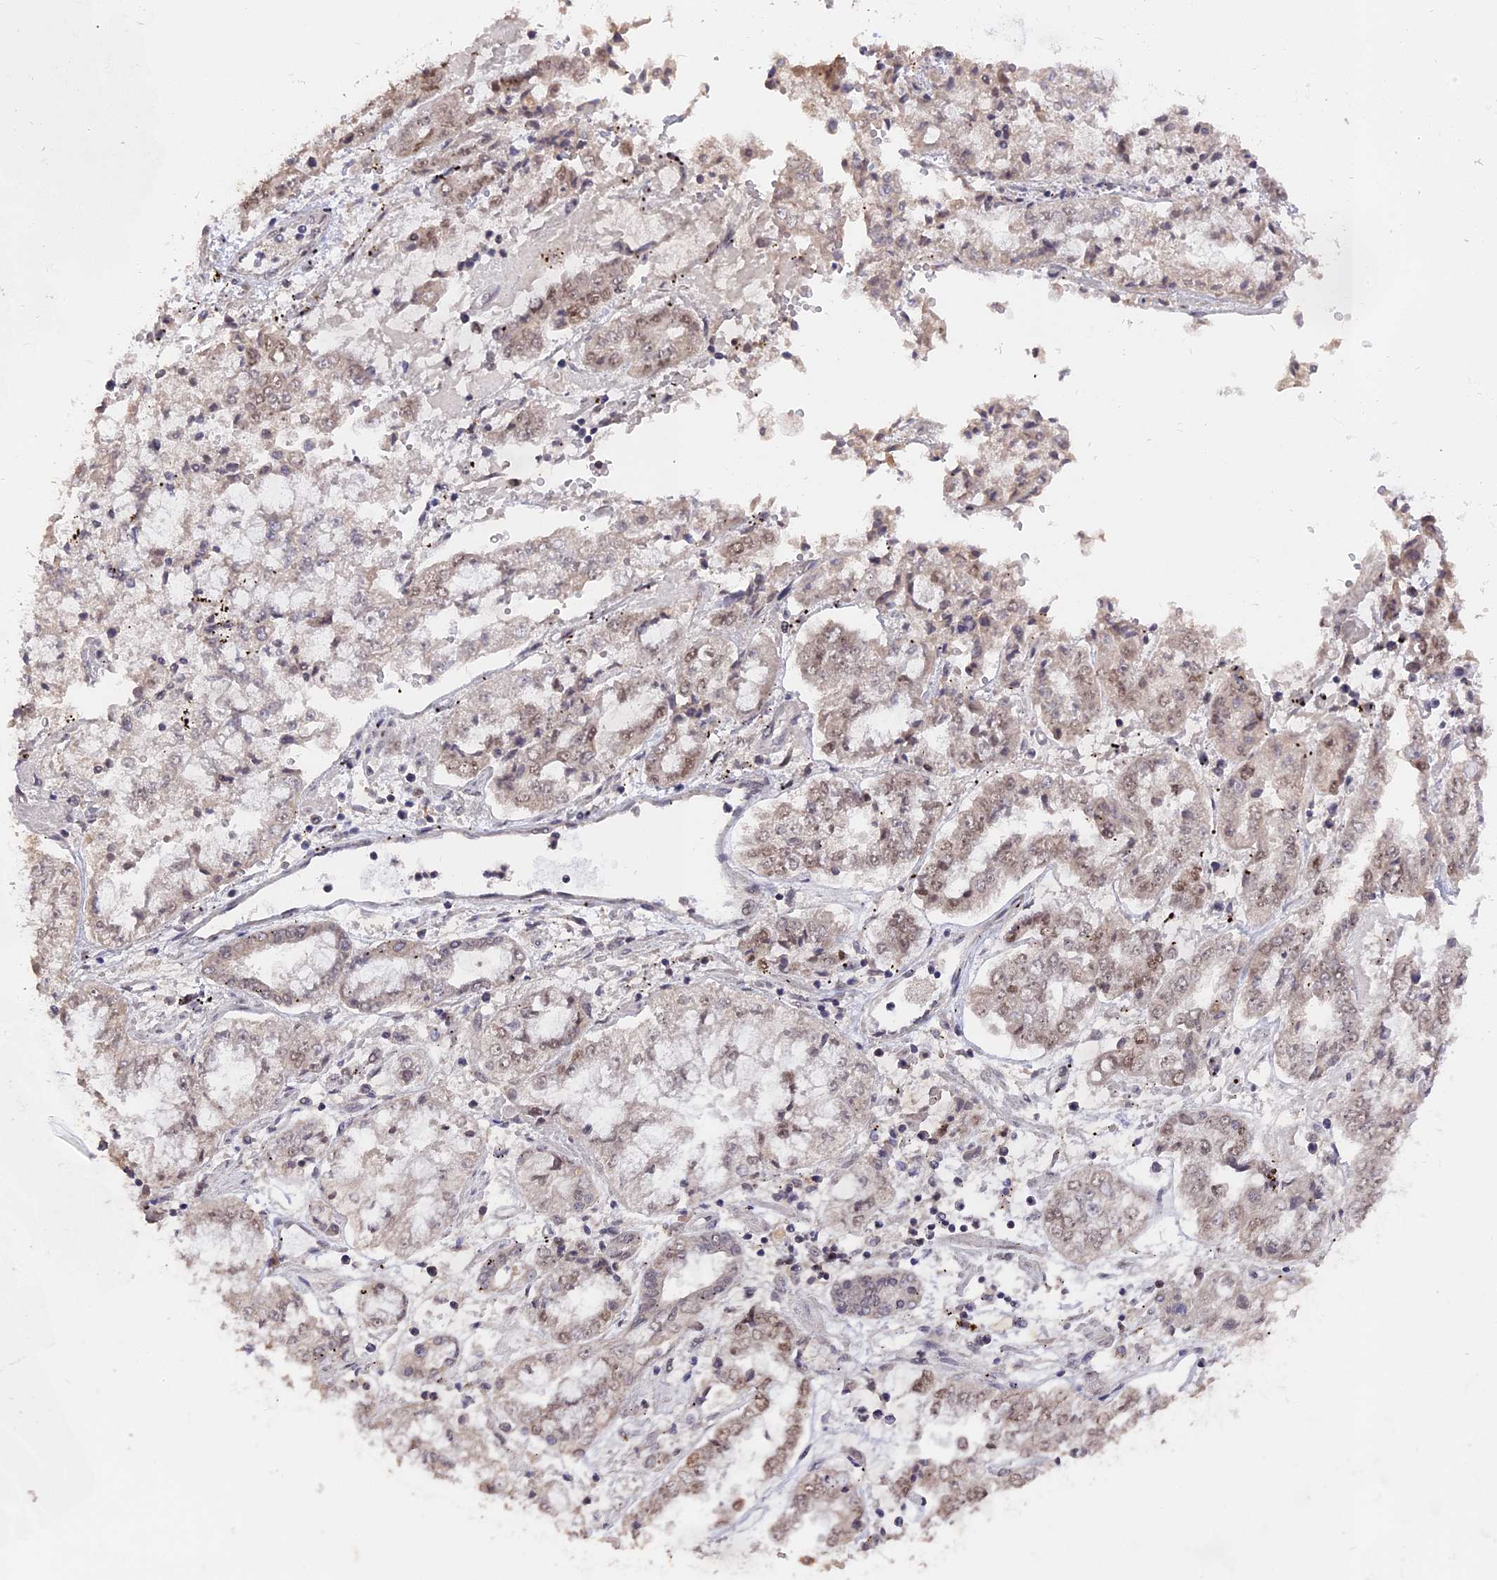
{"staining": {"intensity": "weak", "quantity": "25%-75%", "location": "nuclear"}, "tissue": "stomach cancer", "cell_type": "Tumor cells", "image_type": "cancer", "snomed": [{"axis": "morphology", "description": "Adenocarcinoma, NOS"}, {"axis": "topography", "description": "Stomach"}], "caption": "This is an image of IHC staining of stomach cancer, which shows weak expression in the nuclear of tumor cells.", "gene": "NR1H3", "patient": {"sex": "male", "age": 76}}